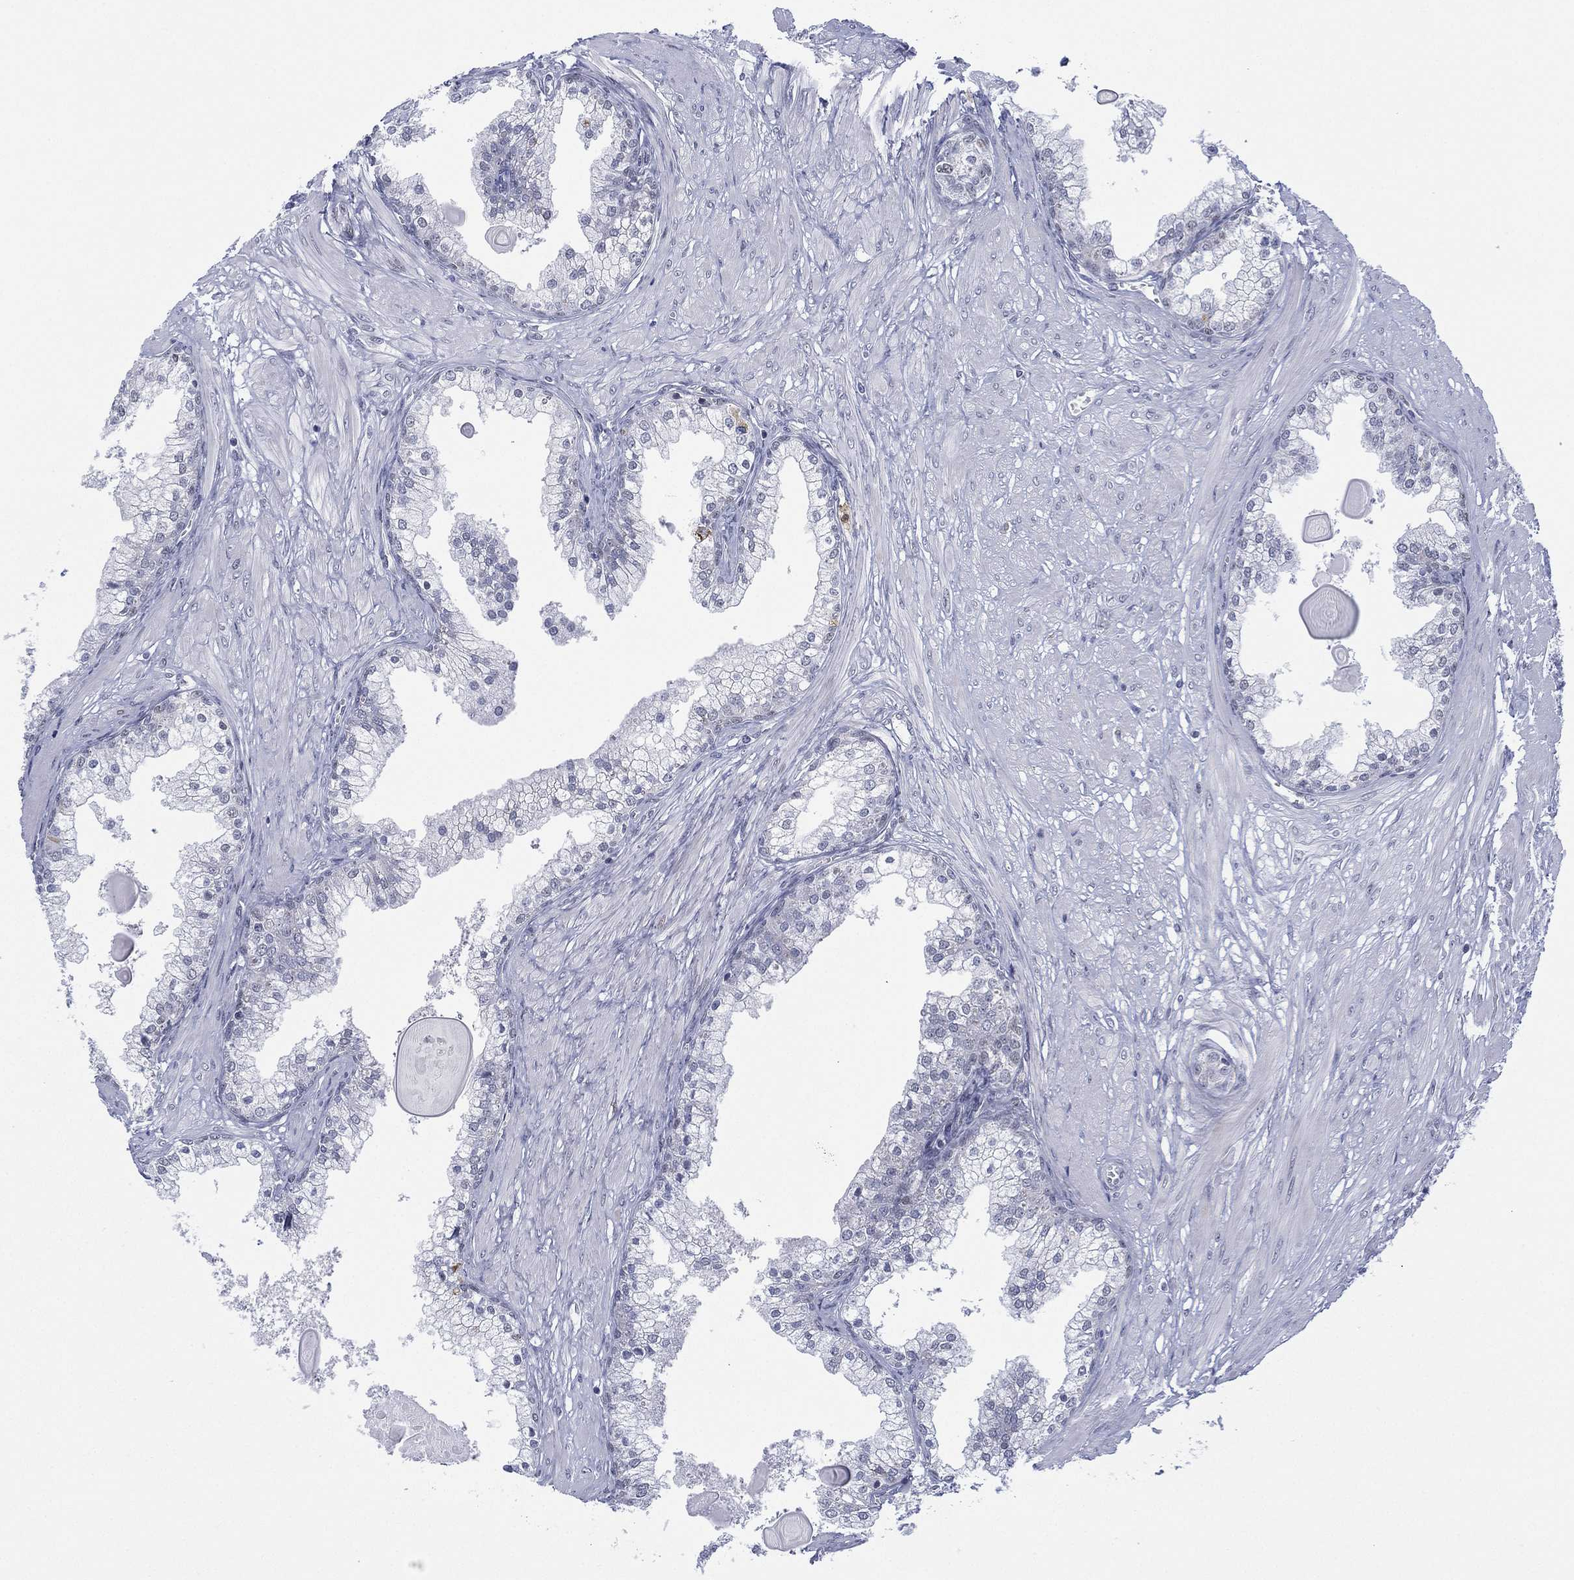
{"staining": {"intensity": "negative", "quantity": "none", "location": "none"}, "tissue": "prostate cancer", "cell_type": "Tumor cells", "image_type": "cancer", "snomed": [{"axis": "morphology", "description": "Adenocarcinoma, NOS"}, {"axis": "topography", "description": "Prostate"}], "caption": "The image shows no significant expression in tumor cells of prostate cancer (adenocarcinoma).", "gene": "ZNF711", "patient": {"sex": "male", "age": 67}}